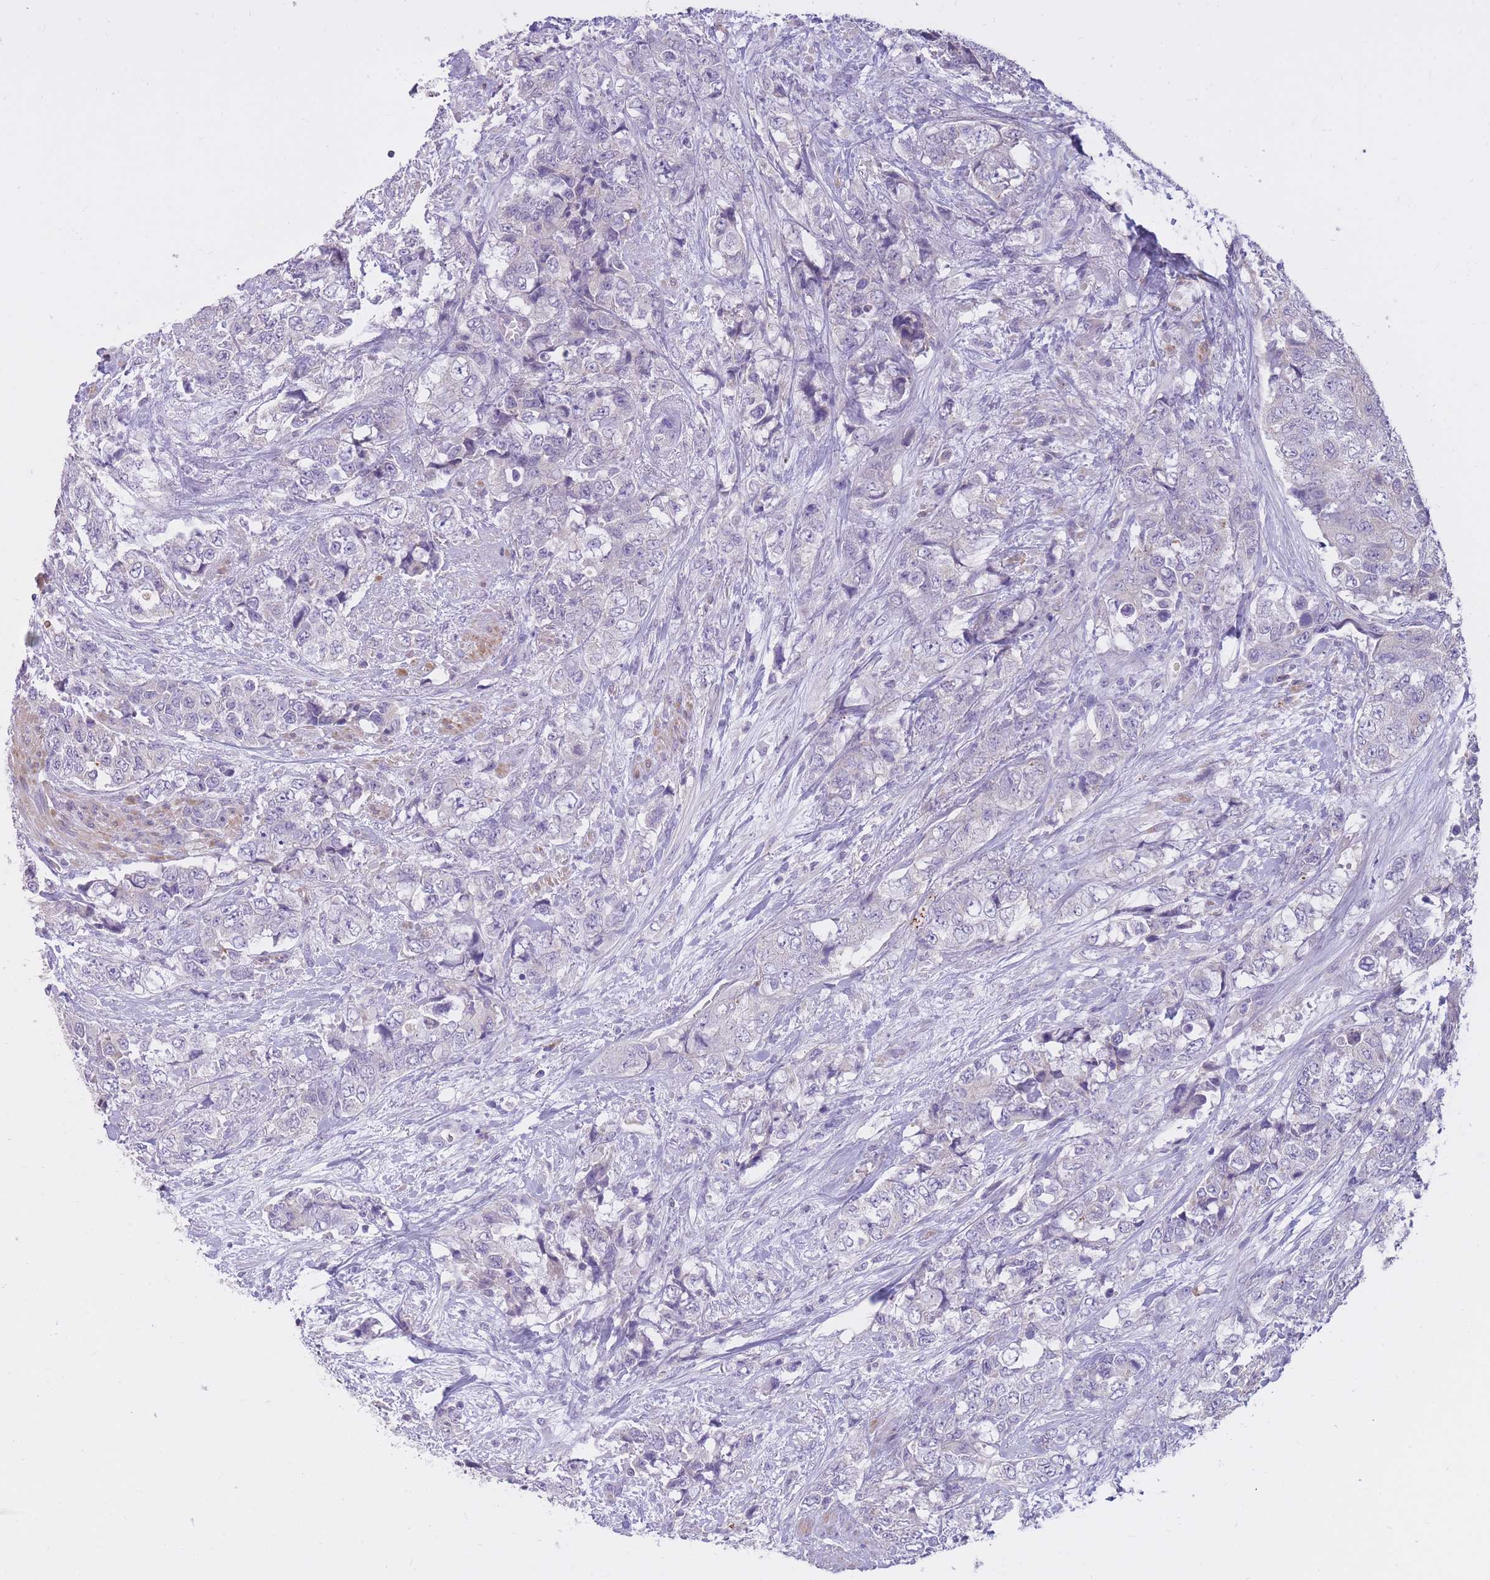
{"staining": {"intensity": "negative", "quantity": "none", "location": "none"}, "tissue": "urothelial cancer", "cell_type": "Tumor cells", "image_type": "cancer", "snomed": [{"axis": "morphology", "description": "Urothelial carcinoma, High grade"}, {"axis": "topography", "description": "Urinary bladder"}], "caption": "This image is of urothelial carcinoma (high-grade) stained with IHC to label a protein in brown with the nuclei are counter-stained blue. There is no positivity in tumor cells. Nuclei are stained in blue.", "gene": "RNF170", "patient": {"sex": "female", "age": 78}}